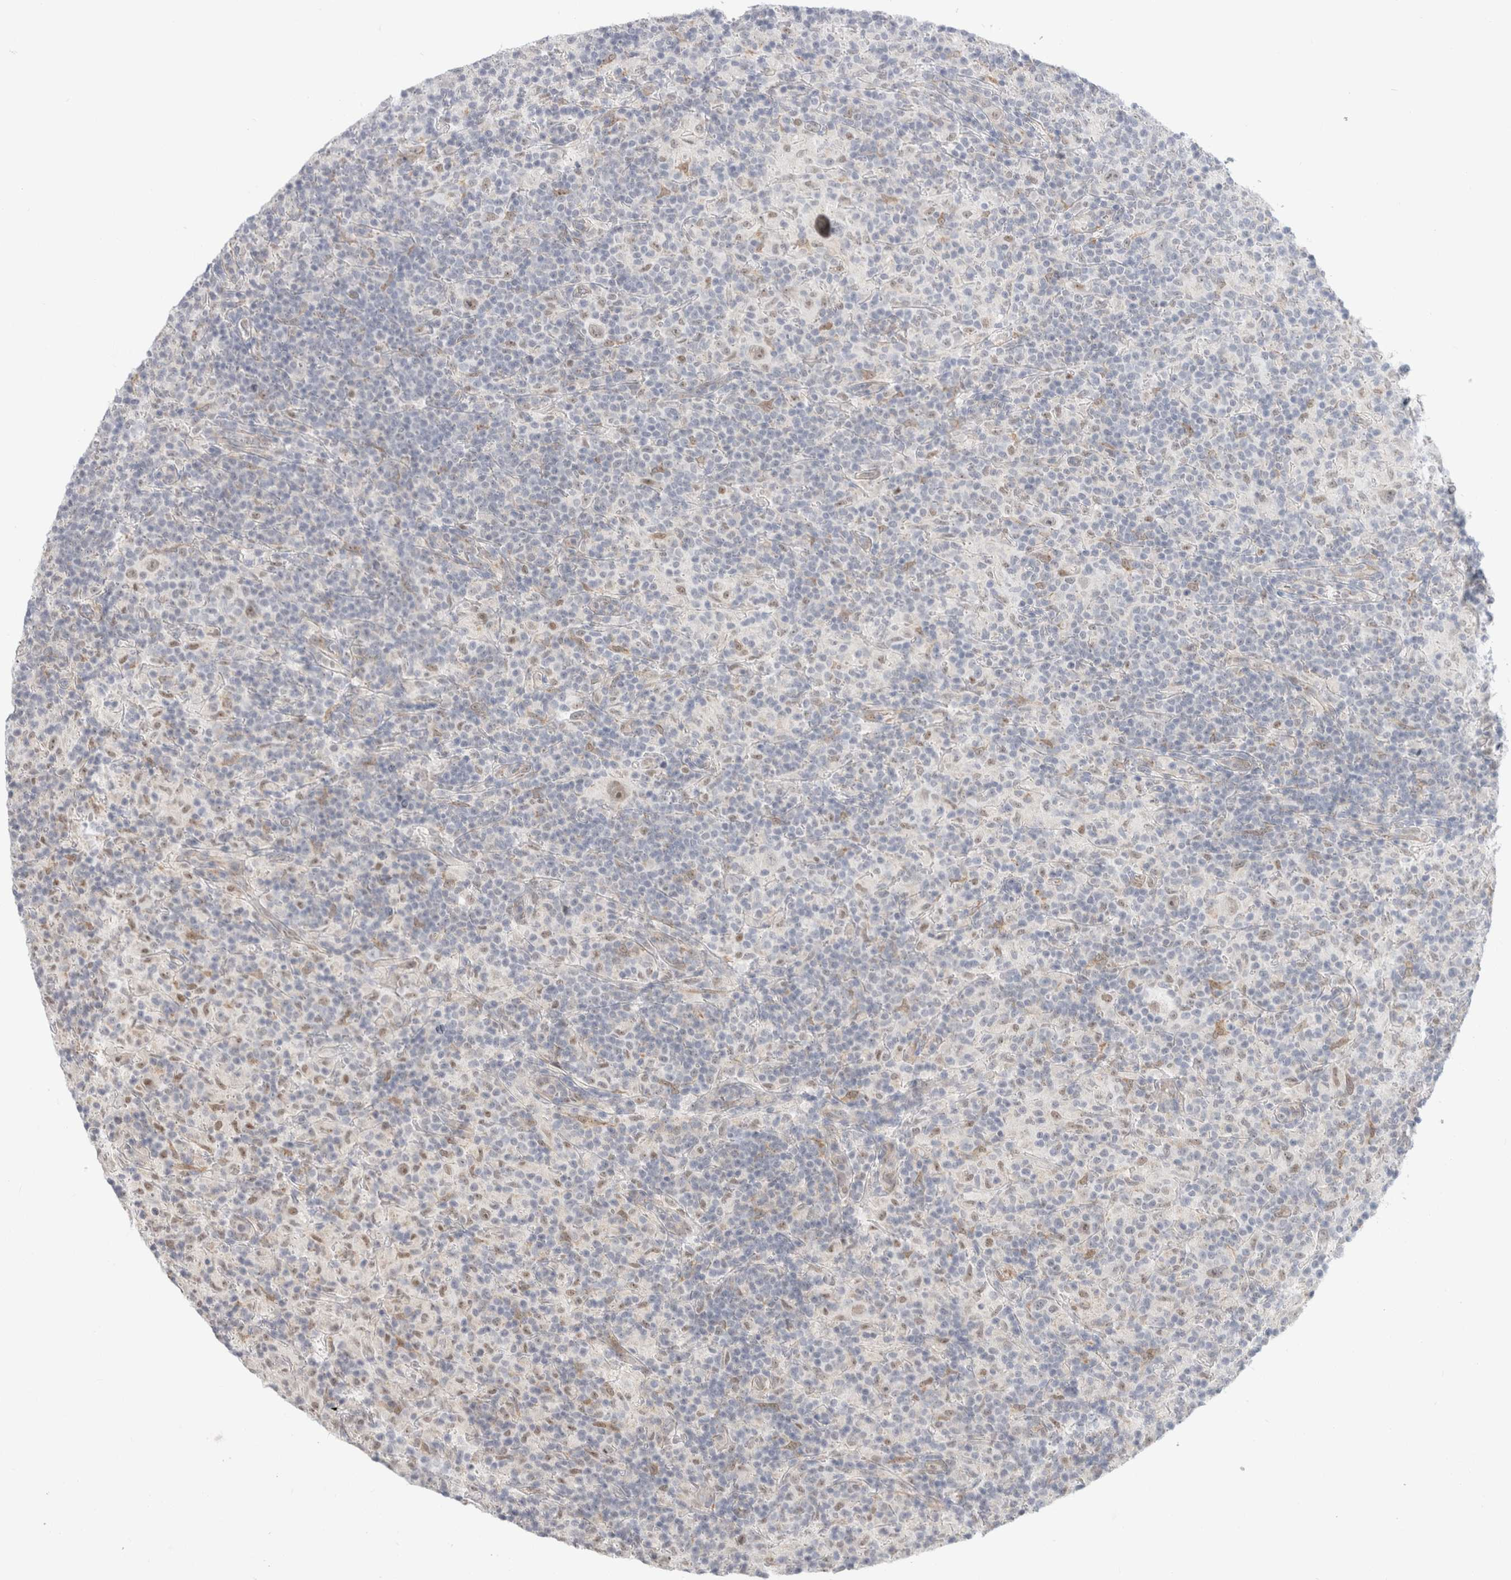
{"staining": {"intensity": "weak", "quantity": ">75%", "location": "nuclear"}, "tissue": "lymphoma", "cell_type": "Tumor cells", "image_type": "cancer", "snomed": [{"axis": "morphology", "description": "Hodgkin's disease, NOS"}, {"axis": "topography", "description": "Lymph node"}], "caption": "This is an image of IHC staining of lymphoma, which shows weak expression in the nuclear of tumor cells.", "gene": "TRMT1L", "patient": {"sex": "male", "age": 70}}